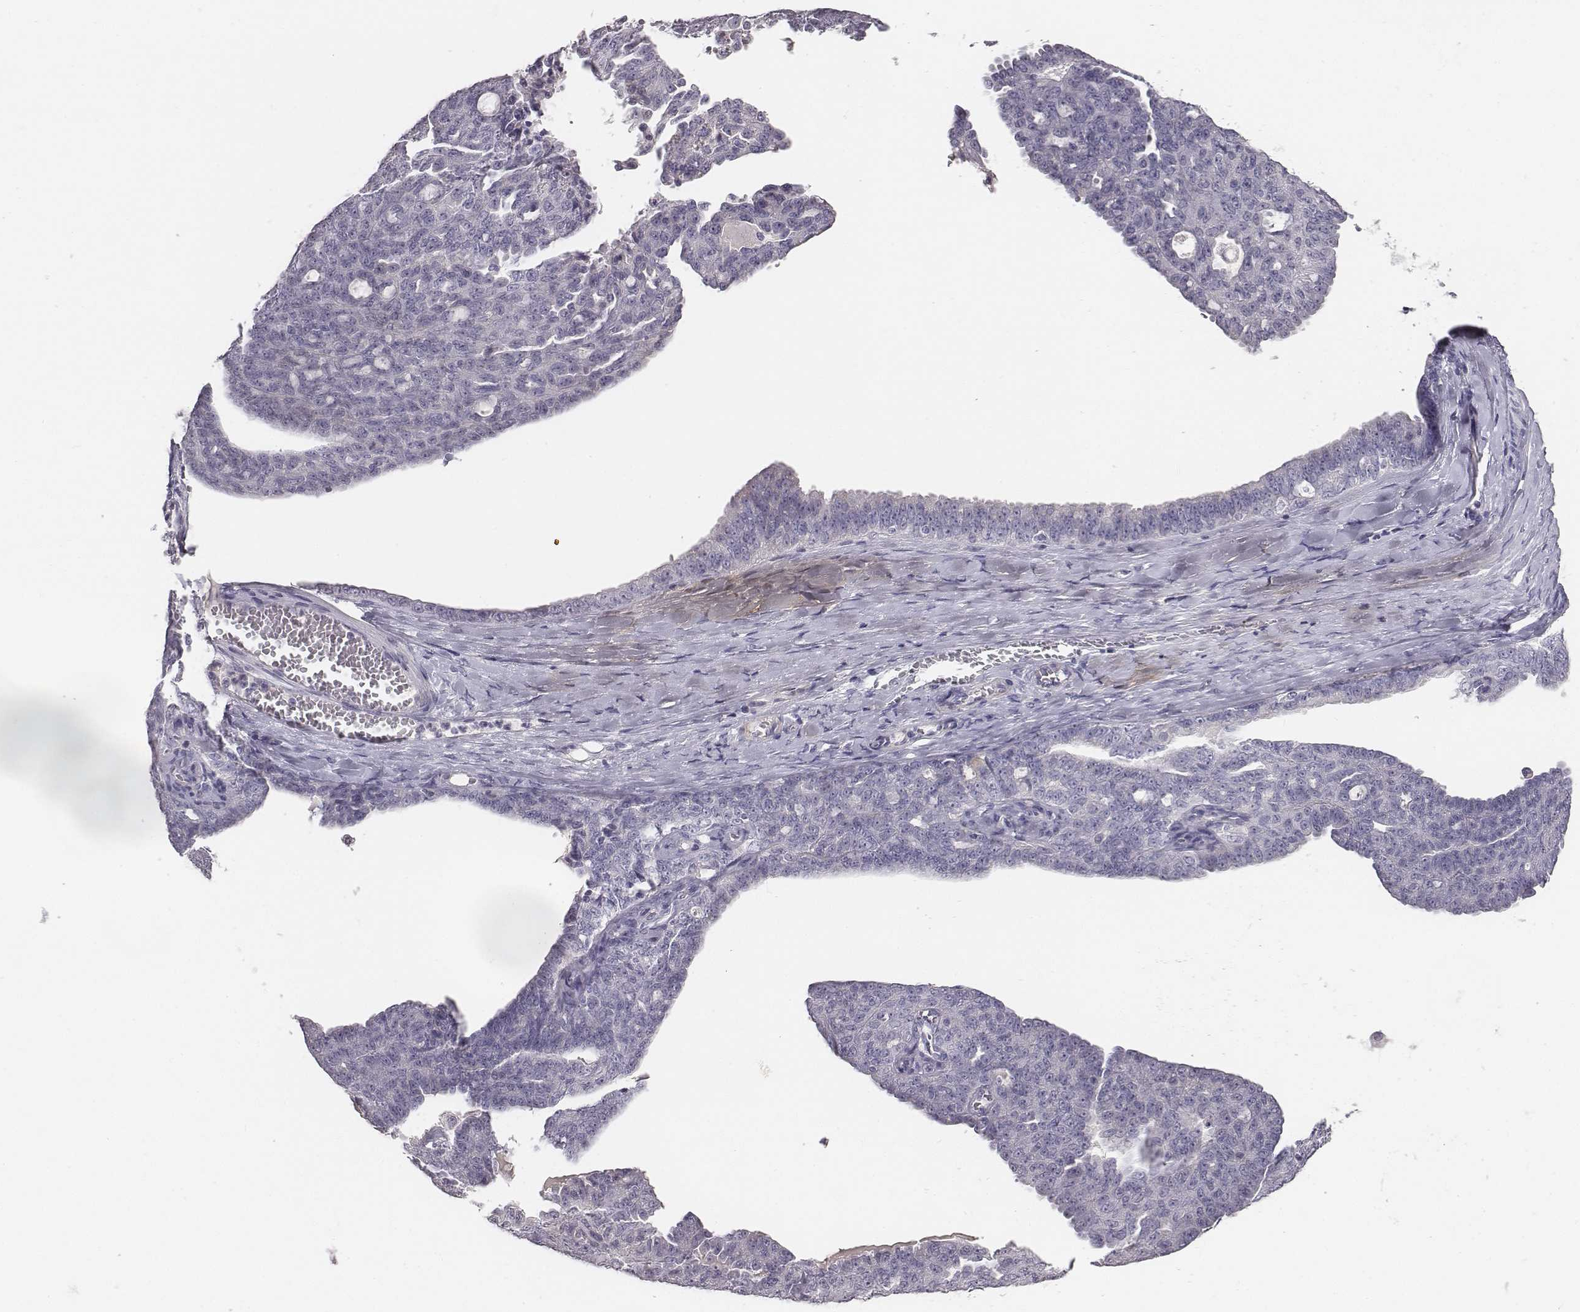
{"staining": {"intensity": "negative", "quantity": "none", "location": "none"}, "tissue": "ovarian cancer", "cell_type": "Tumor cells", "image_type": "cancer", "snomed": [{"axis": "morphology", "description": "Cystadenocarcinoma, serous, NOS"}, {"axis": "topography", "description": "Ovary"}], "caption": "The photomicrograph exhibits no significant expression in tumor cells of serous cystadenocarcinoma (ovarian).", "gene": "MYH6", "patient": {"sex": "female", "age": 71}}